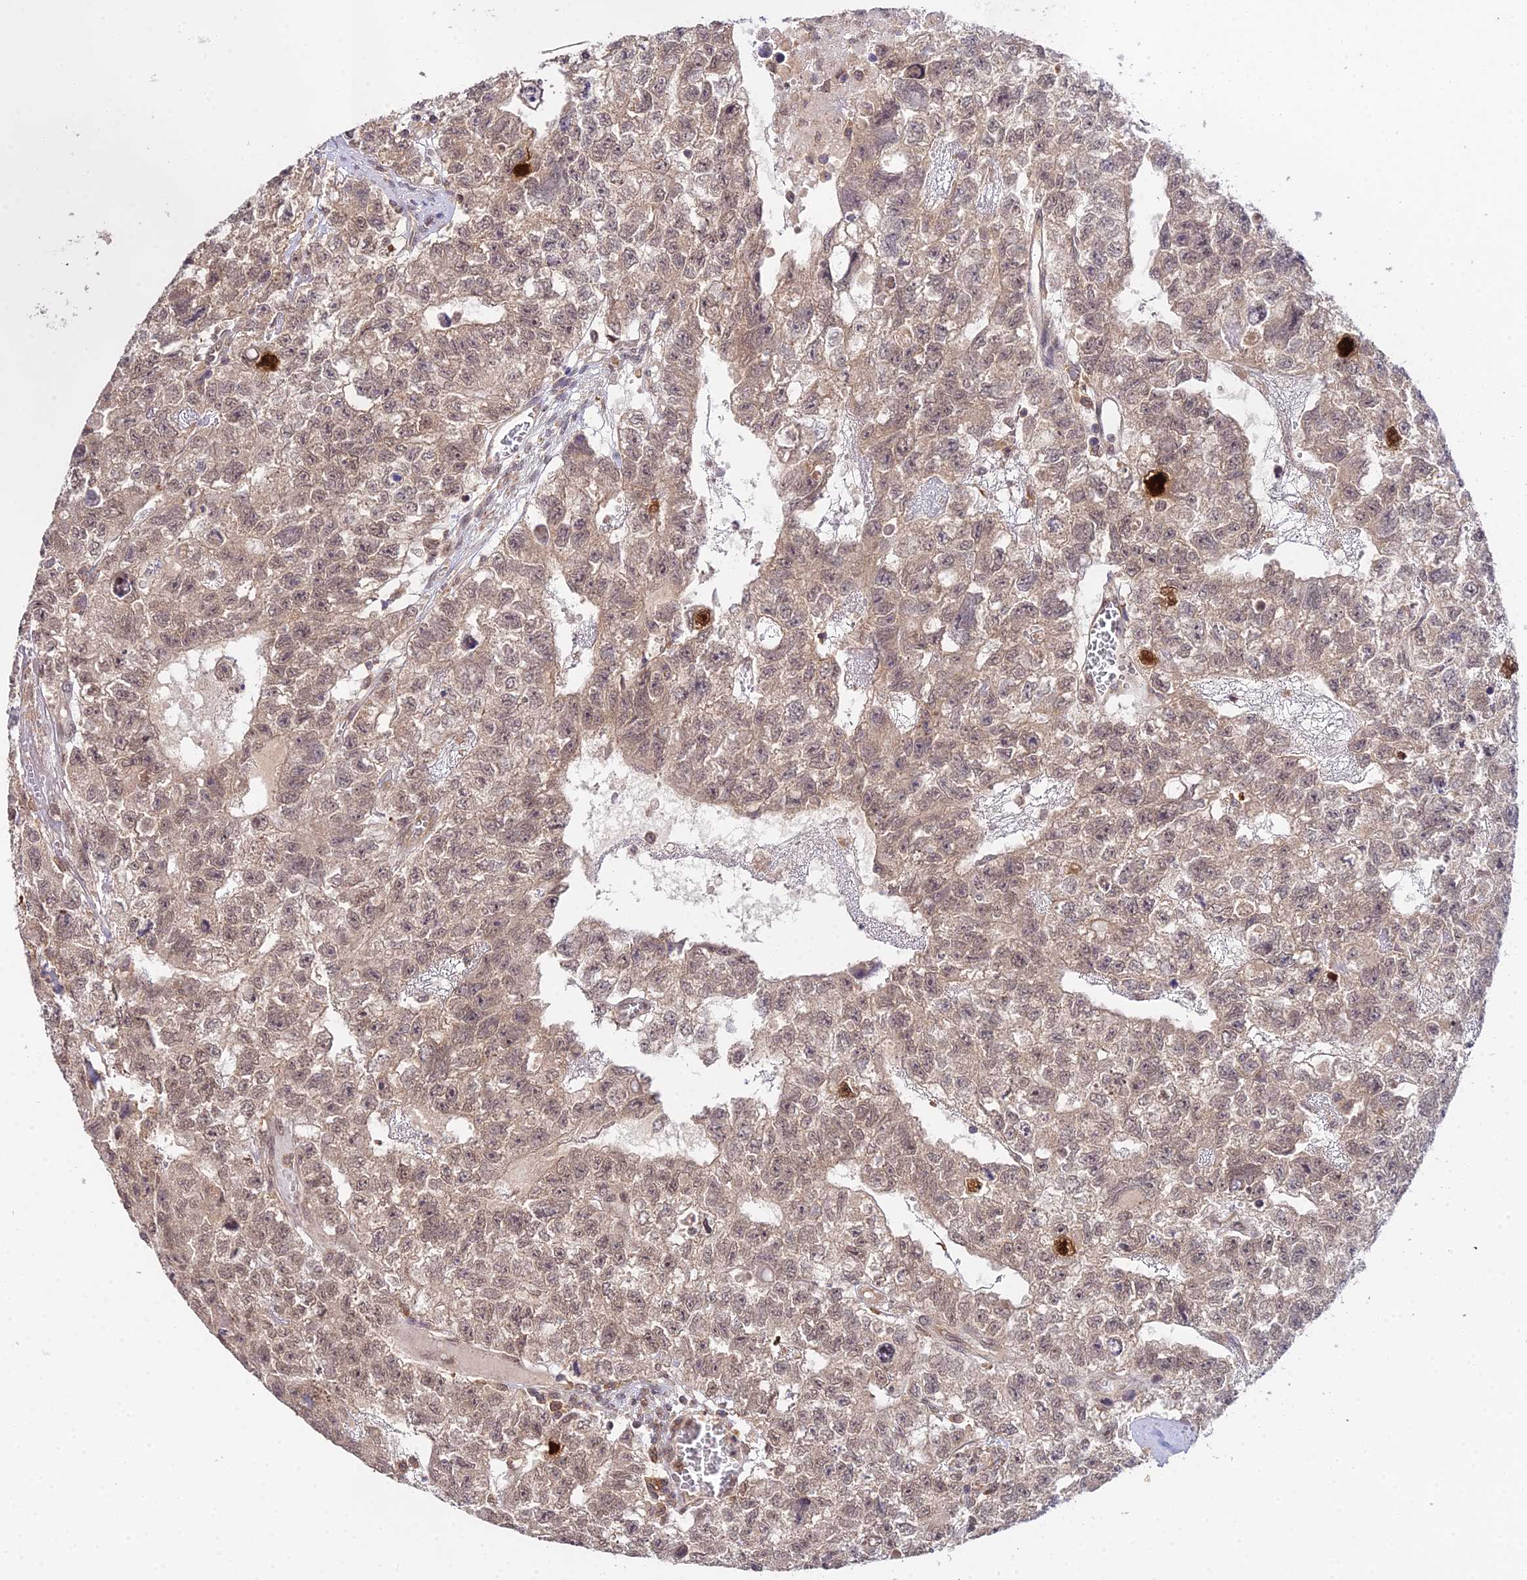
{"staining": {"intensity": "weak", "quantity": ">75%", "location": "nuclear"}, "tissue": "testis cancer", "cell_type": "Tumor cells", "image_type": "cancer", "snomed": [{"axis": "morphology", "description": "Carcinoma, Embryonal, NOS"}, {"axis": "topography", "description": "Testis"}], "caption": "This histopathology image shows IHC staining of testis embryonal carcinoma, with low weak nuclear expression in approximately >75% of tumor cells.", "gene": "TPRX1", "patient": {"sex": "male", "age": 26}}